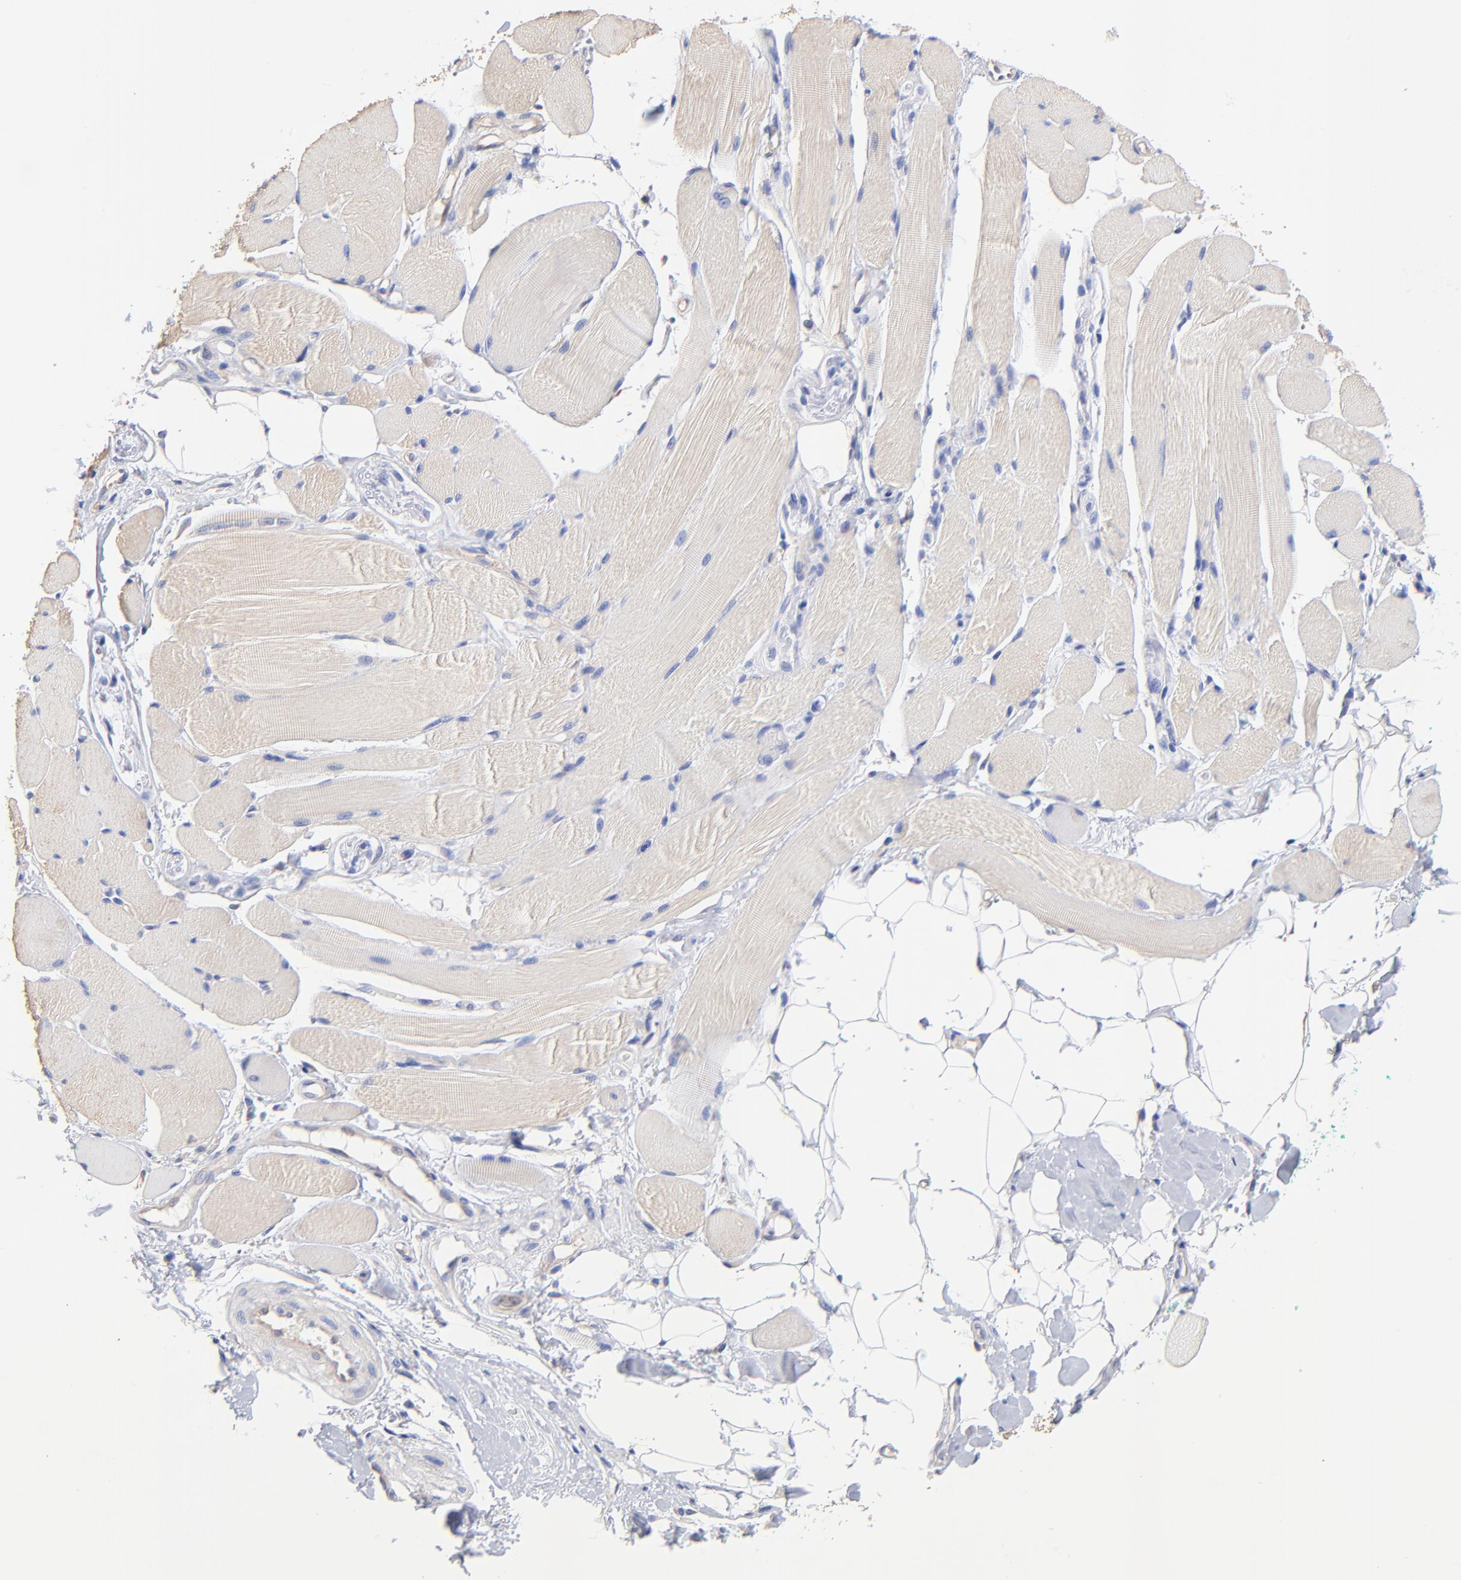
{"staining": {"intensity": "negative", "quantity": "none", "location": "none"}, "tissue": "skeletal muscle", "cell_type": "Myocytes", "image_type": "normal", "snomed": [{"axis": "morphology", "description": "Normal tissue, NOS"}, {"axis": "topography", "description": "Skeletal muscle"}, {"axis": "topography", "description": "Peripheral nerve tissue"}], "caption": "IHC image of unremarkable skeletal muscle: skeletal muscle stained with DAB (3,3'-diaminobenzidine) displays no significant protein staining in myocytes.", "gene": "SLC44A2", "patient": {"sex": "female", "age": 84}}